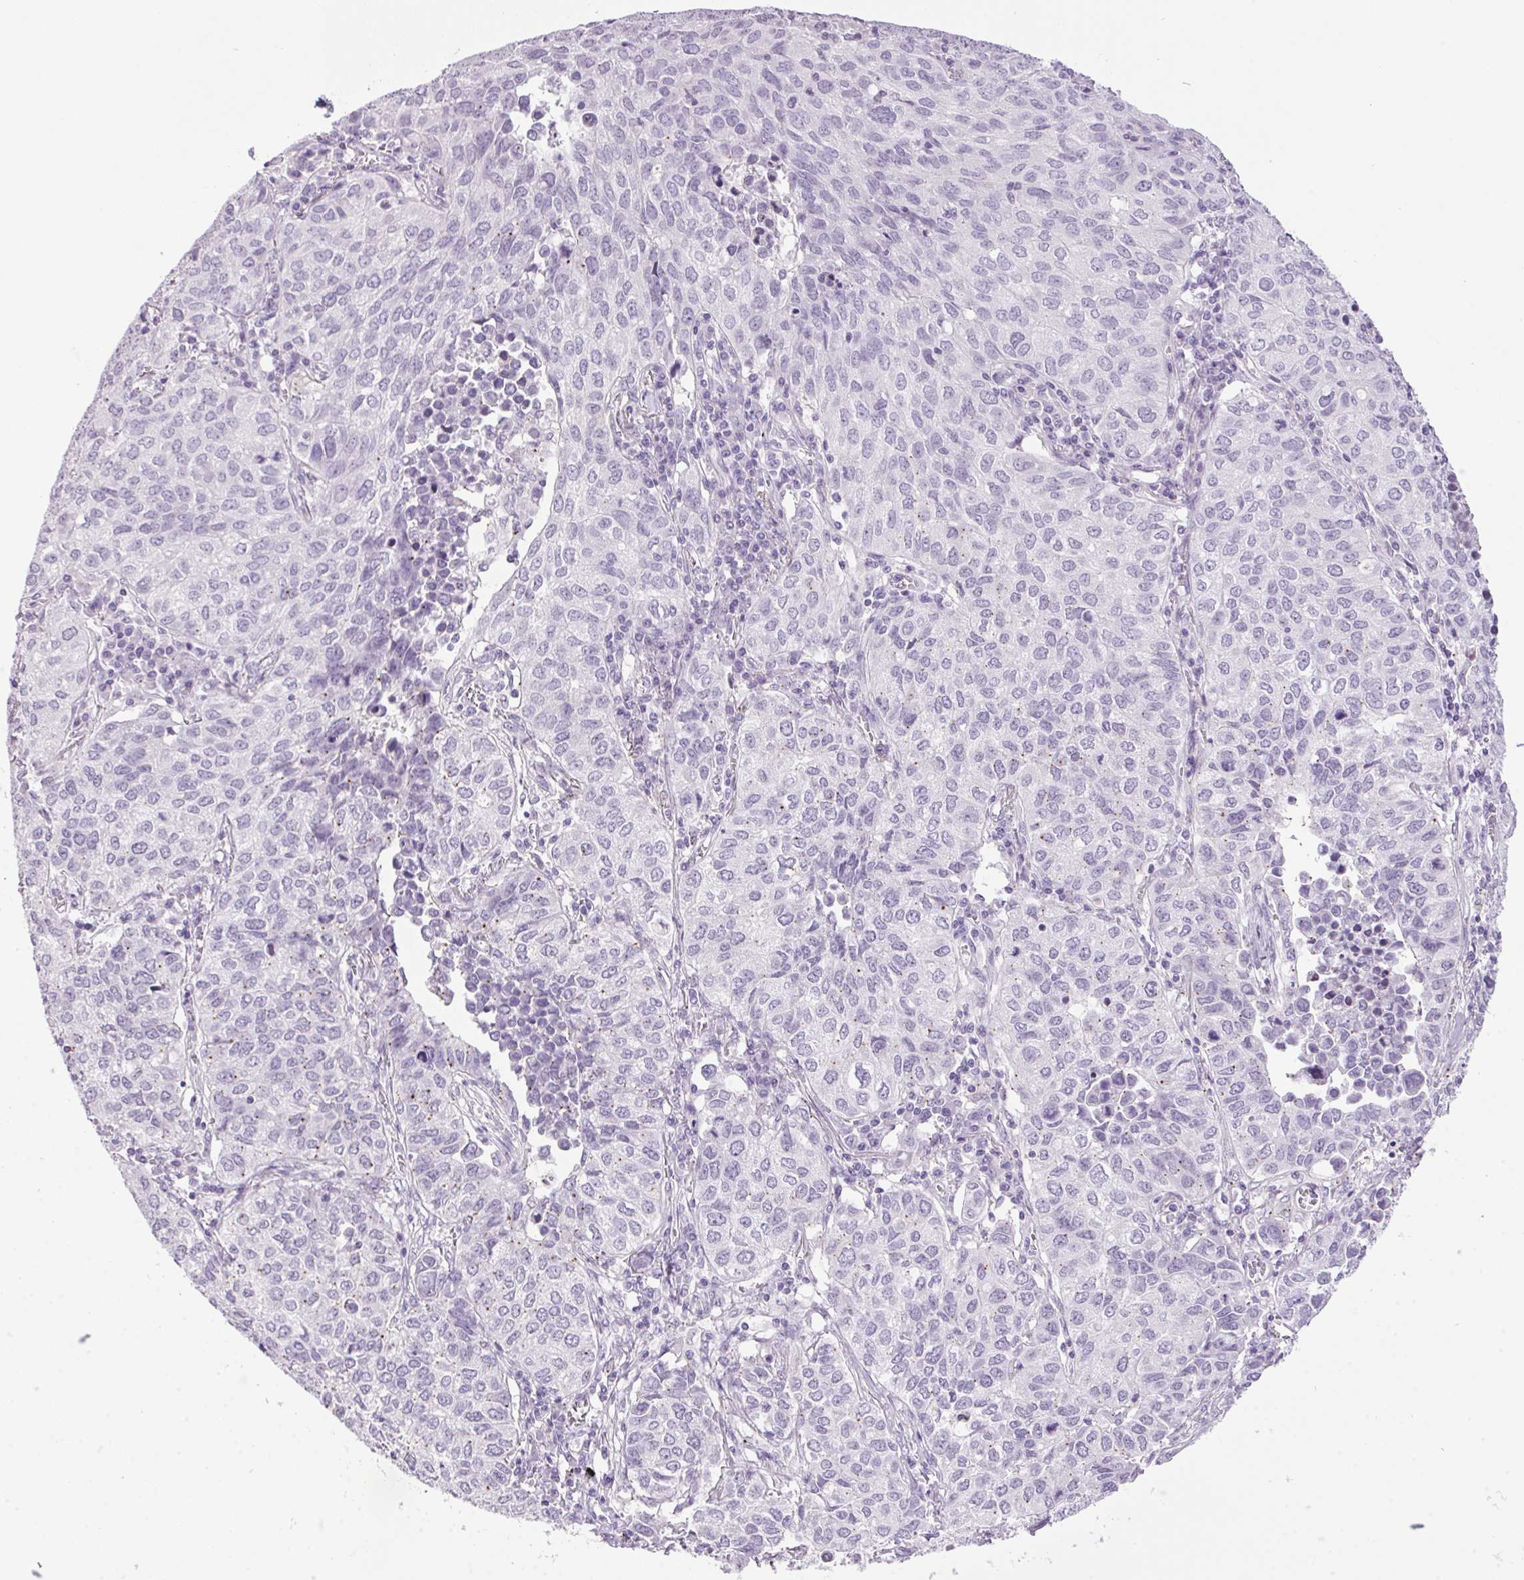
{"staining": {"intensity": "negative", "quantity": "none", "location": "none"}, "tissue": "lung cancer", "cell_type": "Tumor cells", "image_type": "cancer", "snomed": [{"axis": "morphology", "description": "Adenocarcinoma, NOS"}, {"axis": "topography", "description": "Lung"}], "caption": "This is an IHC photomicrograph of human adenocarcinoma (lung). There is no staining in tumor cells.", "gene": "TMEM88B", "patient": {"sex": "female", "age": 50}}